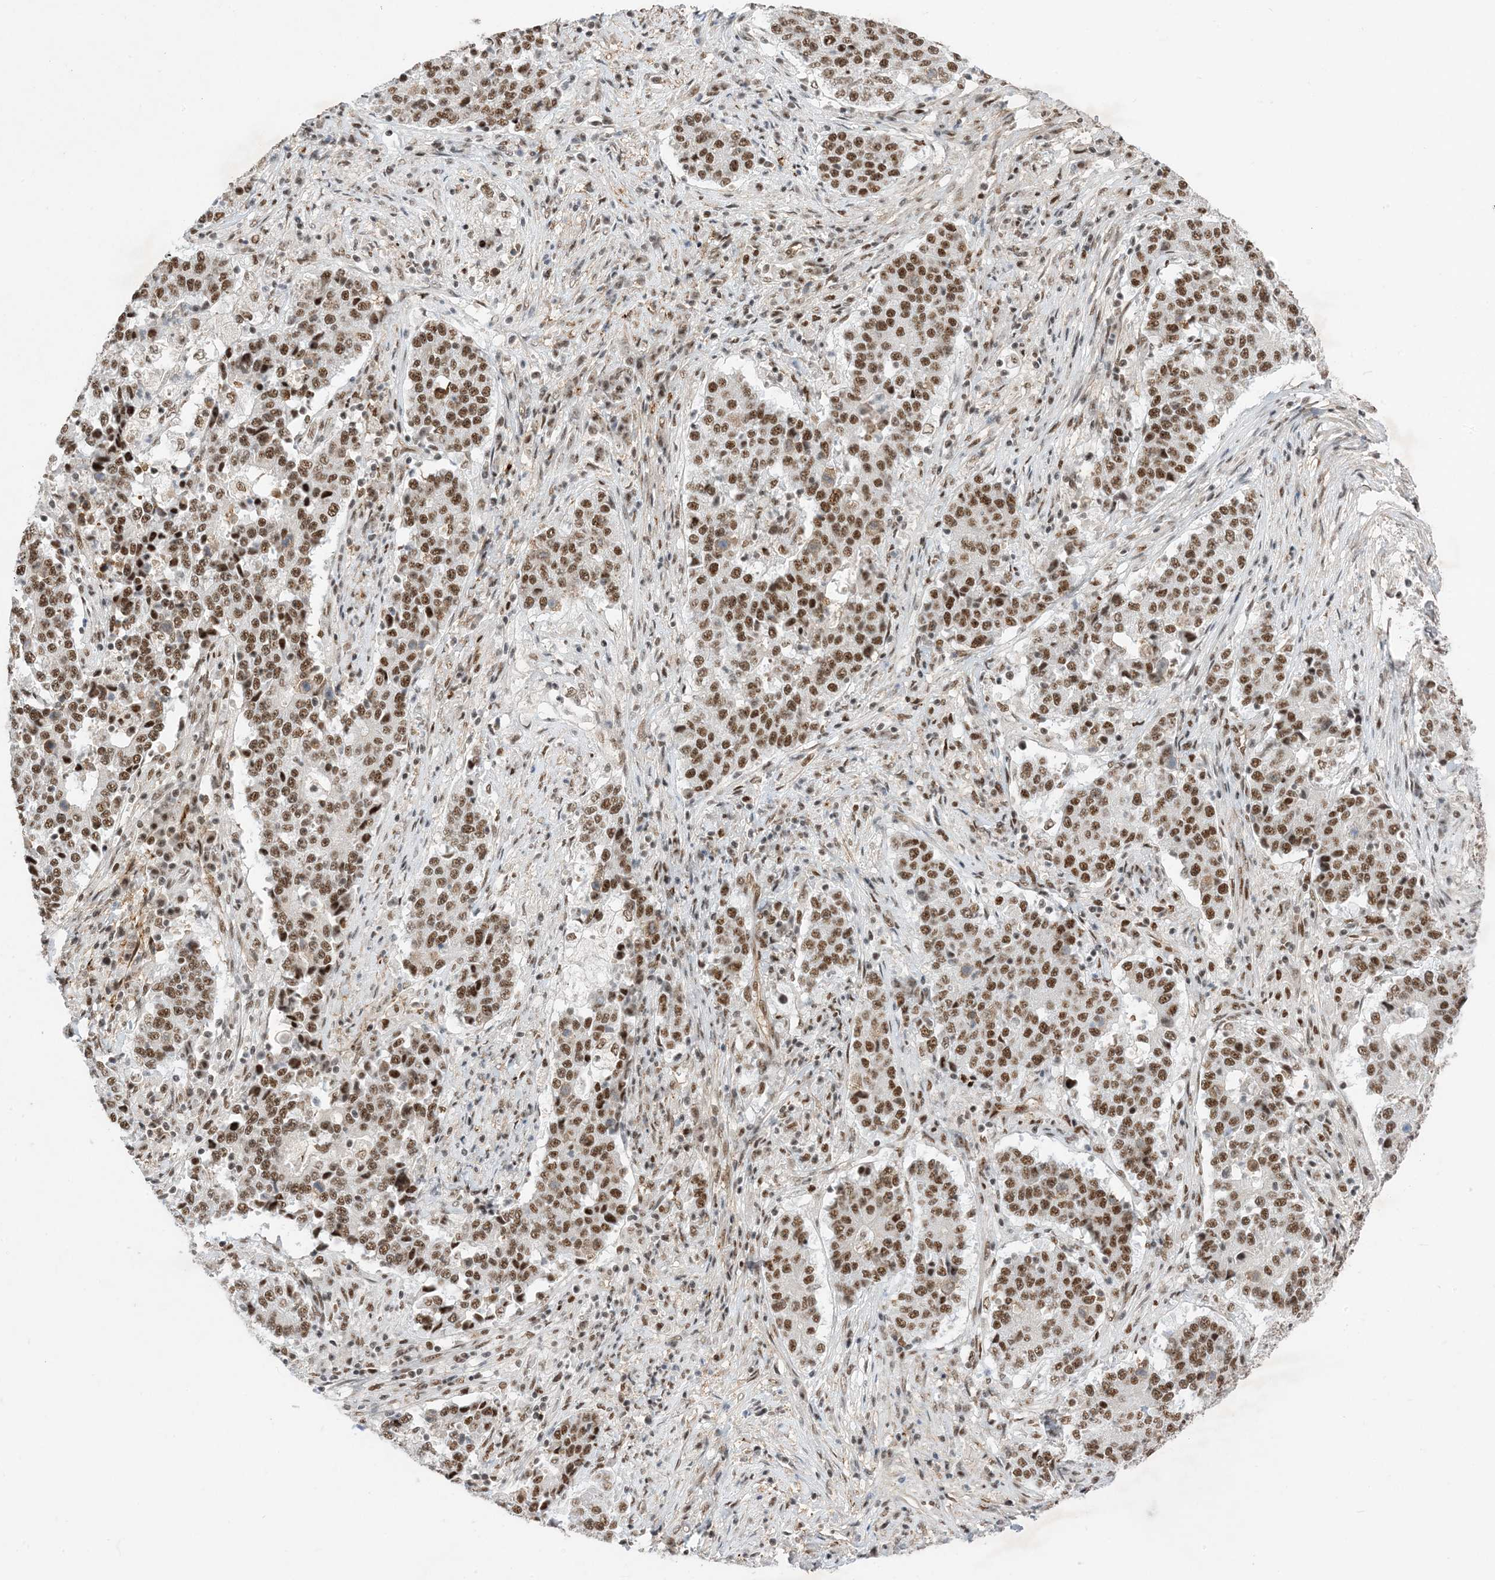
{"staining": {"intensity": "strong", "quantity": ">75%", "location": "nuclear"}, "tissue": "stomach cancer", "cell_type": "Tumor cells", "image_type": "cancer", "snomed": [{"axis": "morphology", "description": "Adenocarcinoma, NOS"}, {"axis": "topography", "description": "Stomach"}], "caption": "This is an image of IHC staining of adenocarcinoma (stomach), which shows strong positivity in the nuclear of tumor cells.", "gene": "SF3A3", "patient": {"sex": "male", "age": 59}}